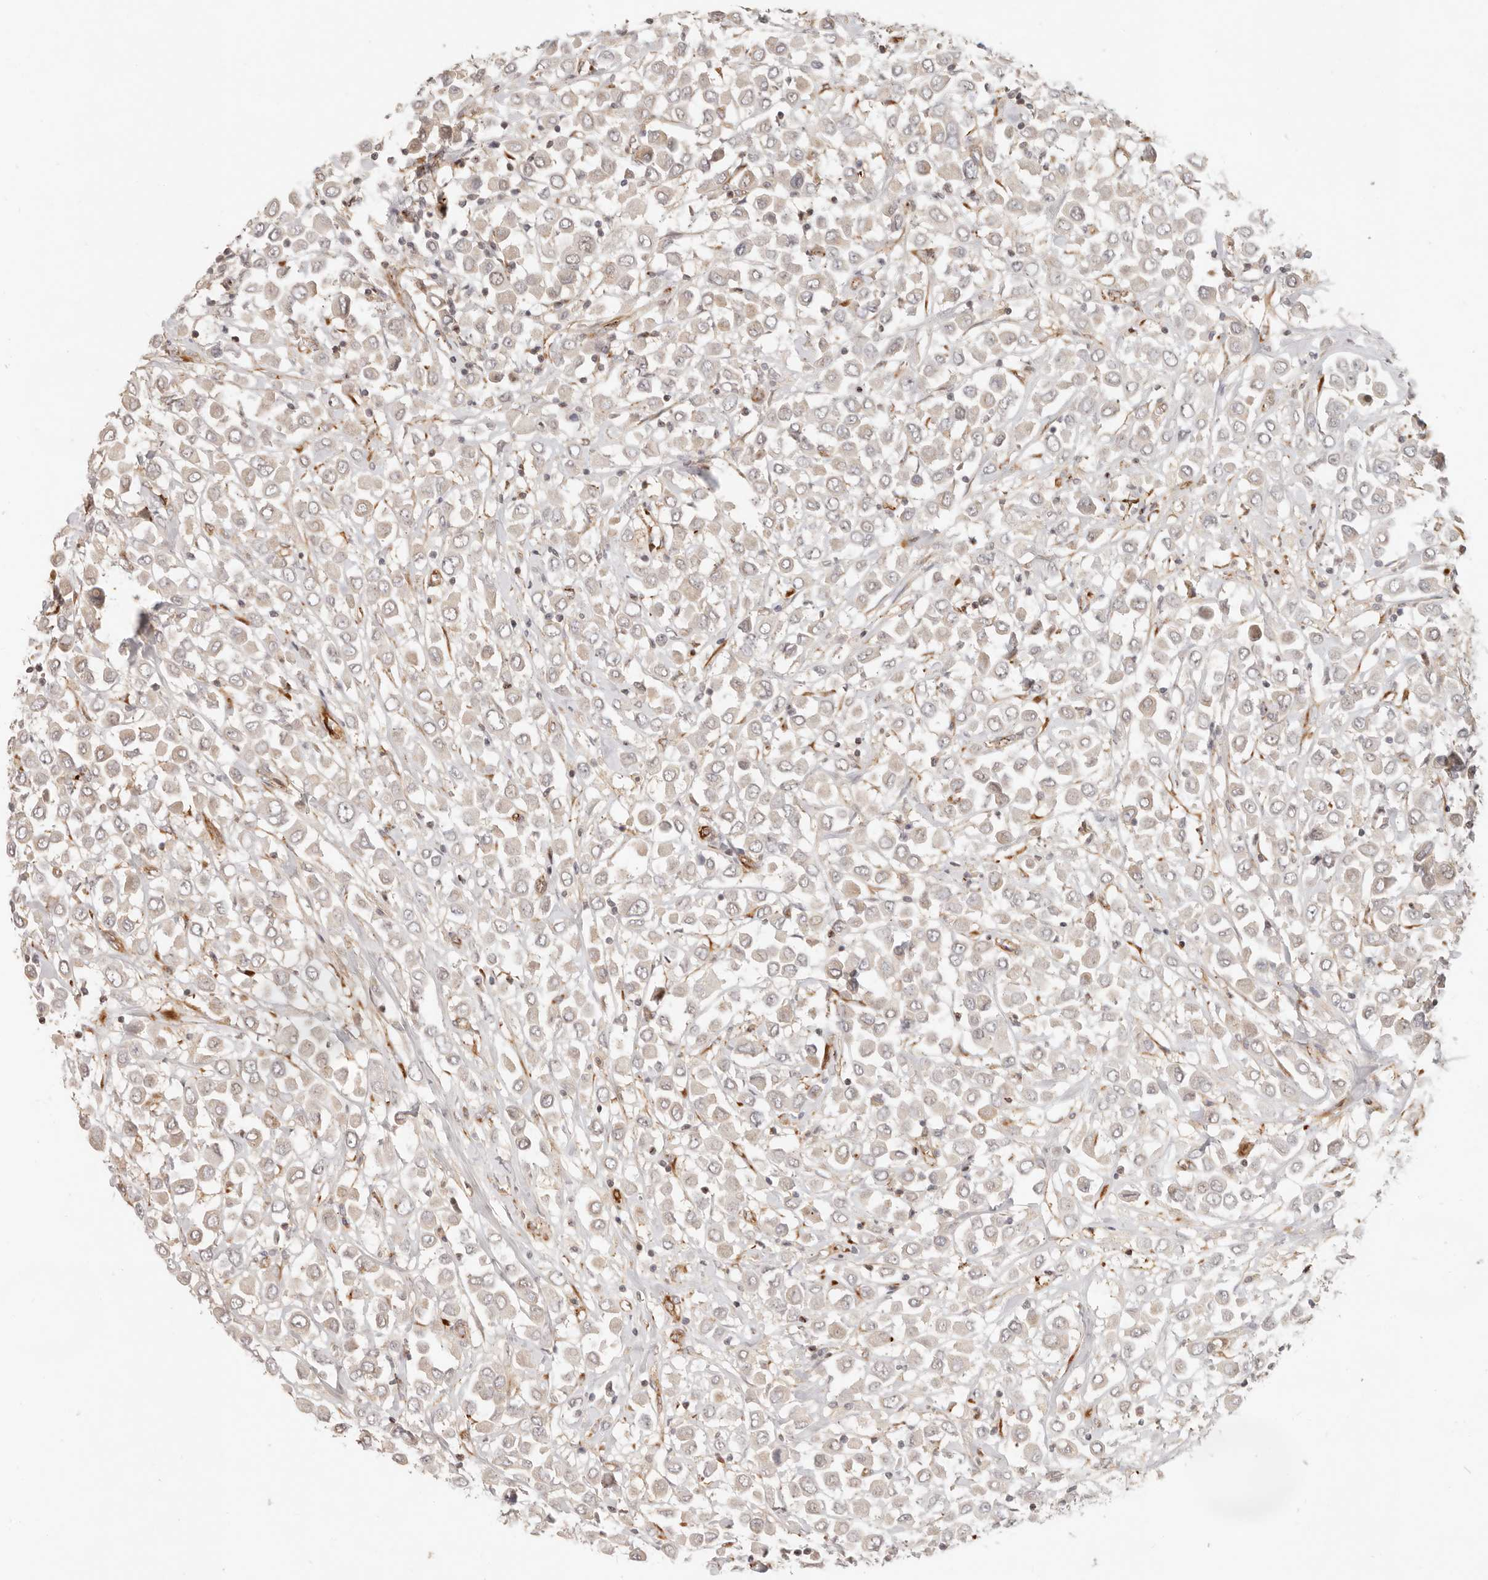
{"staining": {"intensity": "weak", "quantity": "<25%", "location": "cytoplasmic/membranous"}, "tissue": "breast cancer", "cell_type": "Tumor cells", "image_type": "cancer", "snomed": [{"axis": "morphology", "description": "Duct carcinoma"}, {"axis": "topography", "description": "Breast"}], "caption": "A micrograph of human intraductal carcinoma (breast) is negative for staining in tumor cells.", "gene": "SASS6", "patient": {"sex": "female", "age": 61}}